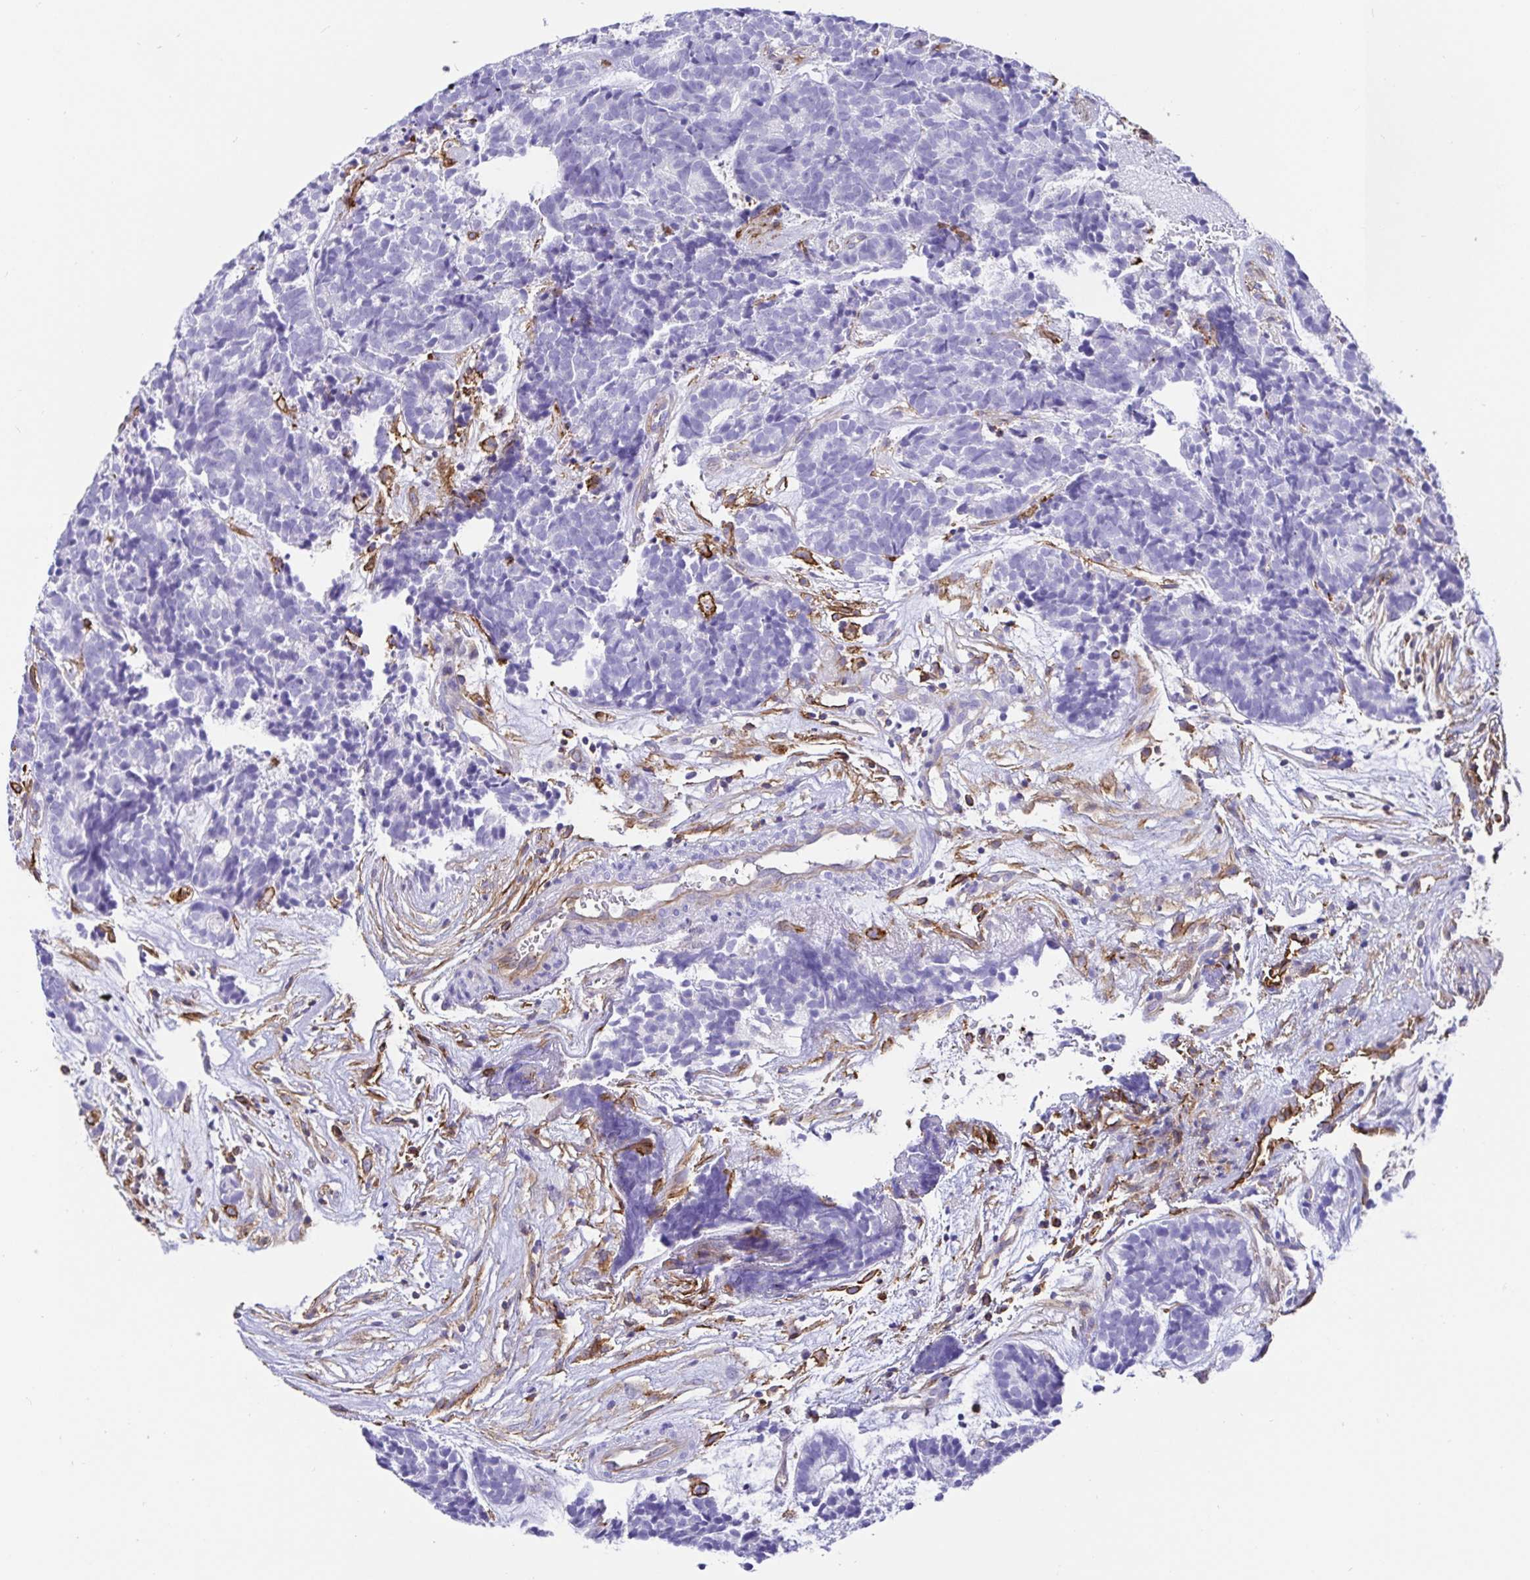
{"staining": {"intensity": "negative", "quantity": "none", "location": "none"}, "tissue": "head and neck cancer", "cell_type": "Tumor cells", "image_type": "cancer", "snomed": [{"axis": "morphology", "description": "Adenocarcinoma, NOS"}, {"axis": "topography", "description": "Head-Neck"}], "caption": "A high-resolution micrograph shows immunohistochemistry staining of adenocarcinoma (head and neck), which demonstrates no significant staining in tumor cells.", "gene": "ANXA2", "patient": {"sex": "female", "age": 81}}